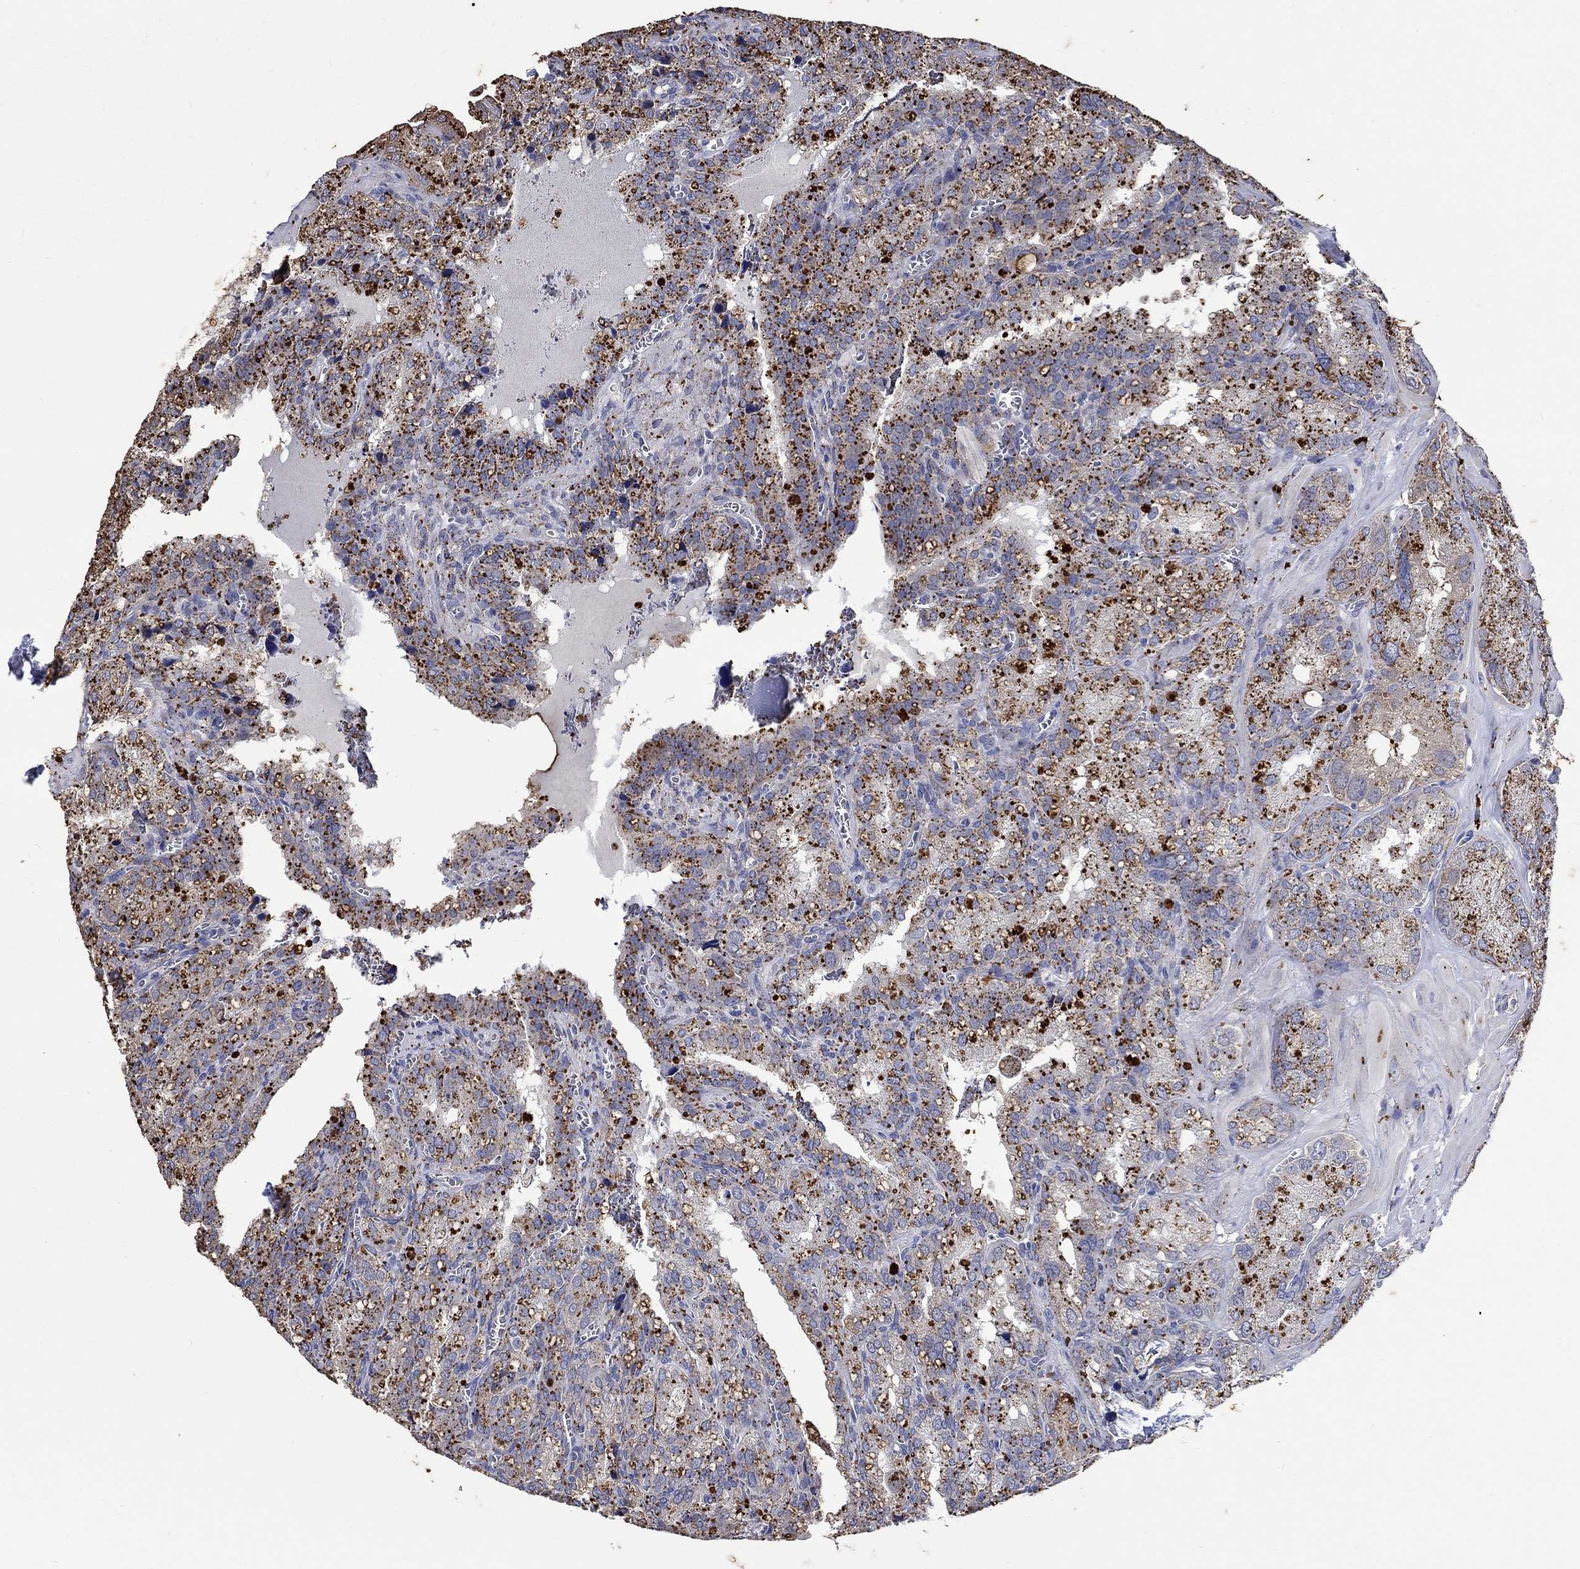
{"staining": {"intensity": "strong", "quantity": "25%-75%", "location": "cytoplasmic/membranous"}, "tissue": "seminal vesicle", "cell_type": "Glandular cells", "image_type": "normal", "snomed": [{"axis": "morphology", "description": "Normal tissue, NOS"}, {"axis": "topography", "description": "Seminal veicle"}], "caption": "Immunohistochemical staining of benign seminal vesicle exhibits strong cytoplasmic/membranous protein positivity in about 25%-75% of glandular cells. (DAB (3,3'-diaminobenzidine) = brown stain, brightfield microscopy at high magnification).", "gene": "CTSB", "patient": {"sex": "male", "age": 57}}